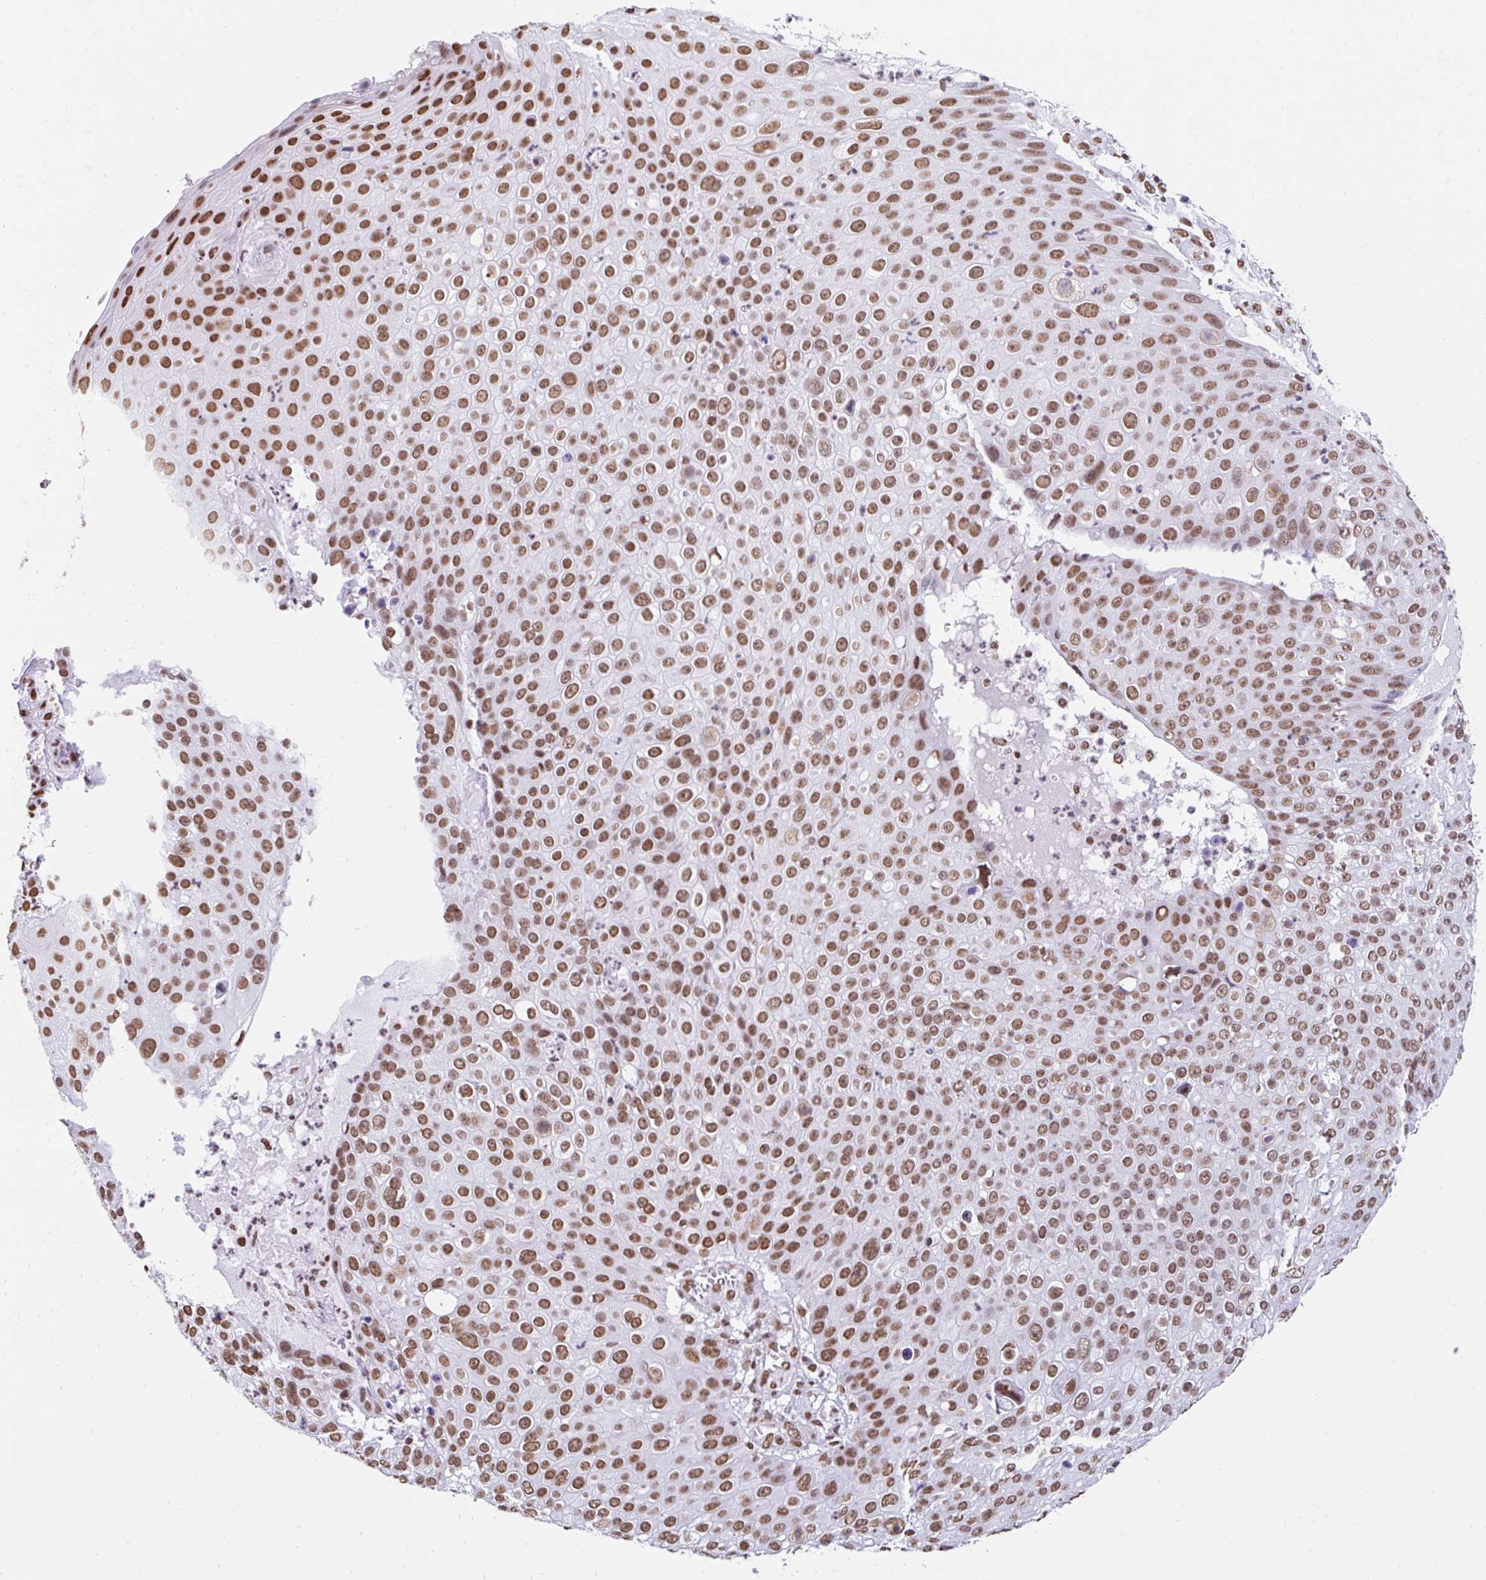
{"staining": {"intensity": "moderate", "quantity": ">75%", "location": "nuclear"}, "tissue": "skin cancer", "cell_type": "Tumor cells", "image_type": "cancer", "snomed": [{"axis": "morphology", "description": "Squamous cell carcinoma, NOS"}, {"axis": "topography", "description": "Skin"}], "caption": "An IHC histopathology image of tumor tissue is shown. Protein staining in brown labels moderate nuclear positivity in skin cancer (squamous cell carcinoma) within tumor cells.", "gene": "KHDRBS1", "patient": {"sex": "male", "age": 71}}